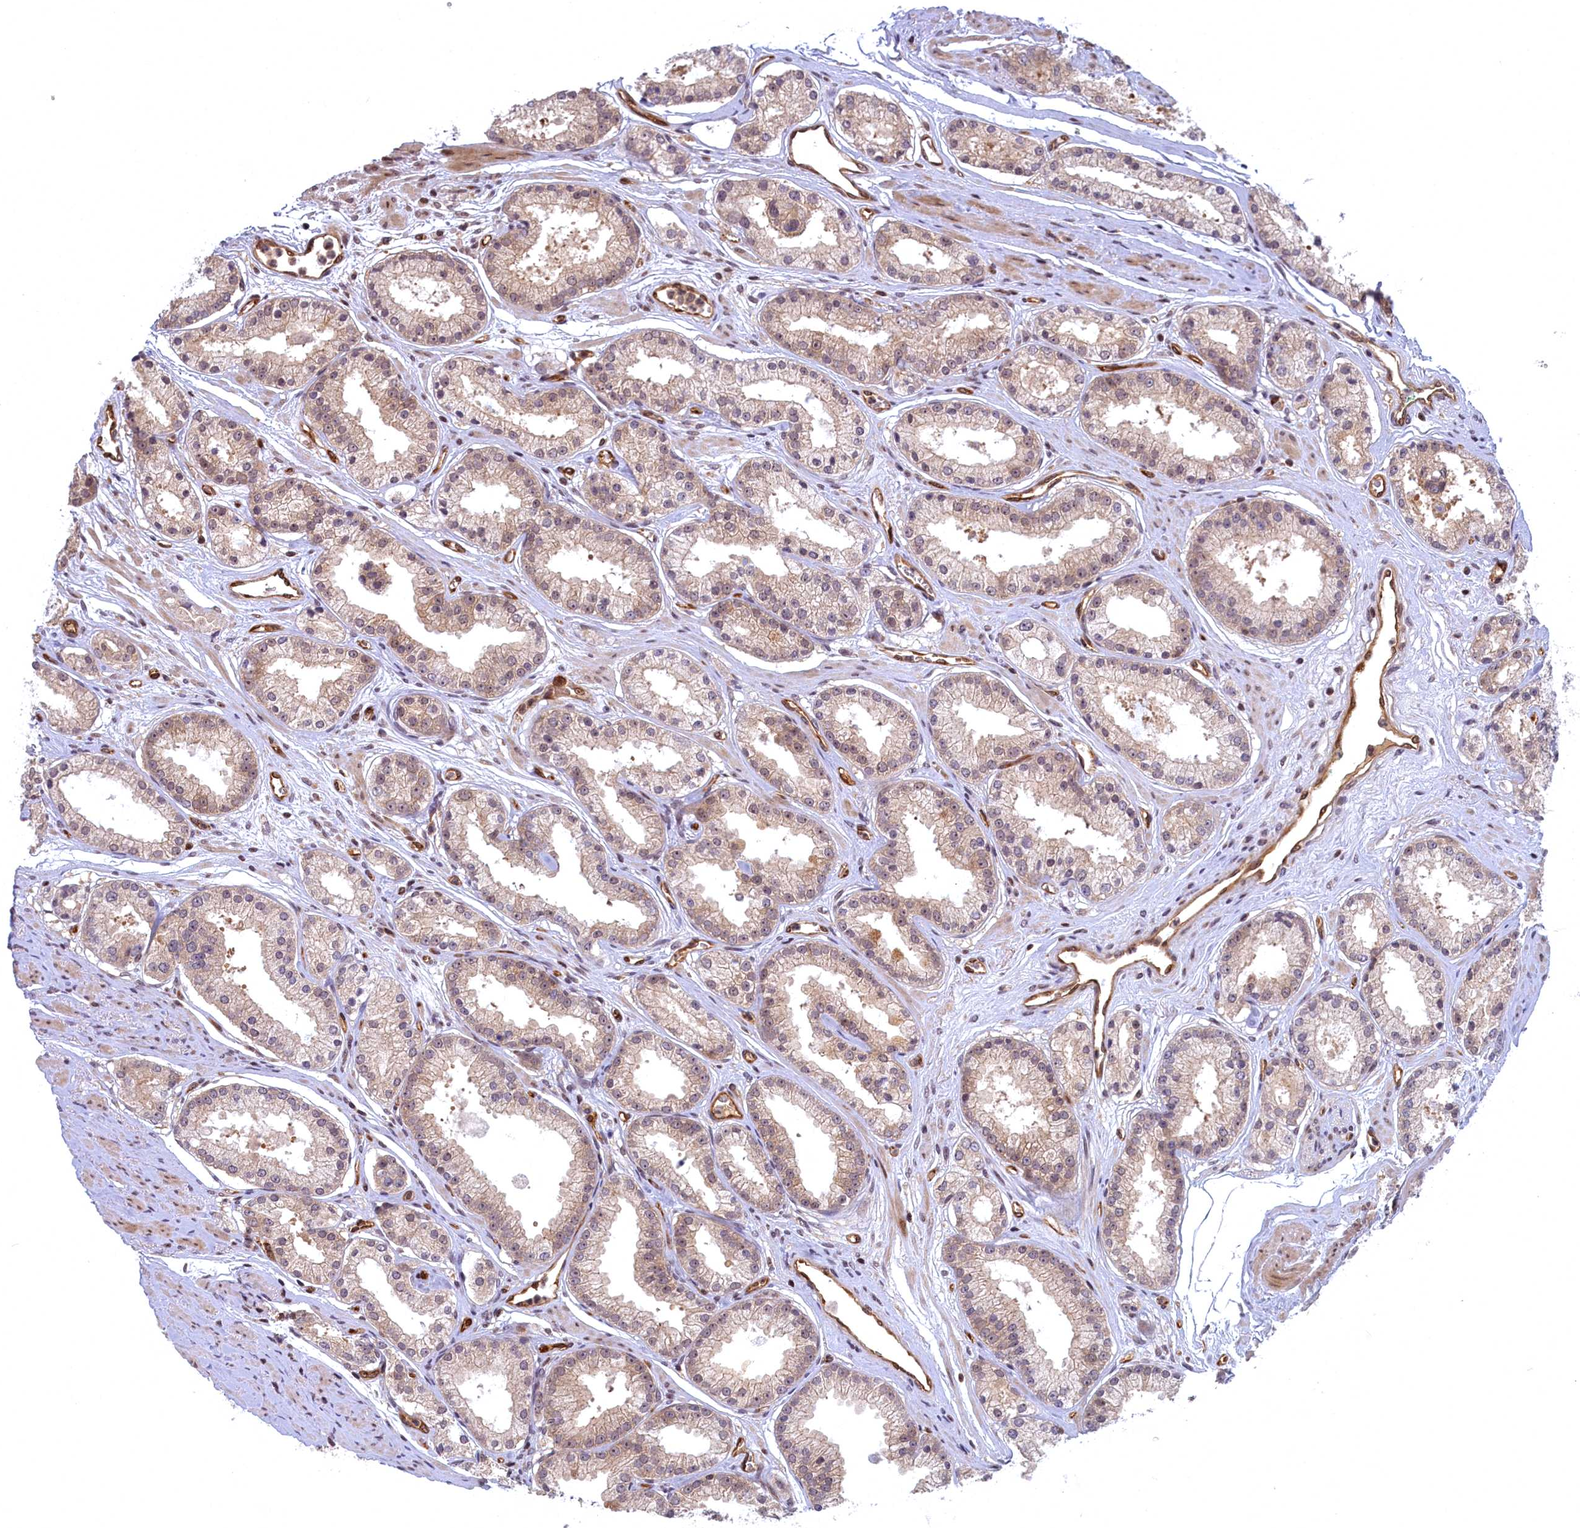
{"staining": {"intensity": "weak", "quantity": "25%-75%", "location": "cytoplasmic/membranous"}, "tissue": "prostate cancer", "cell_type": "Tumor cells", "image_type": "cancer", "snomed": [{"axis": "morphology", "description": "Adenocarcinoma, Low grade"}, {"axis": "topography", "description": "Prostate"}], "caption": "Prostate low-grade adenocarcinoma stained with a brown dye demonstrates weak cytoplasmic/membranous positive expression in approximately 25%-75% of tumor cells.", "gene": "SNRK", "patient": {"sex": "male", "age": 59}}